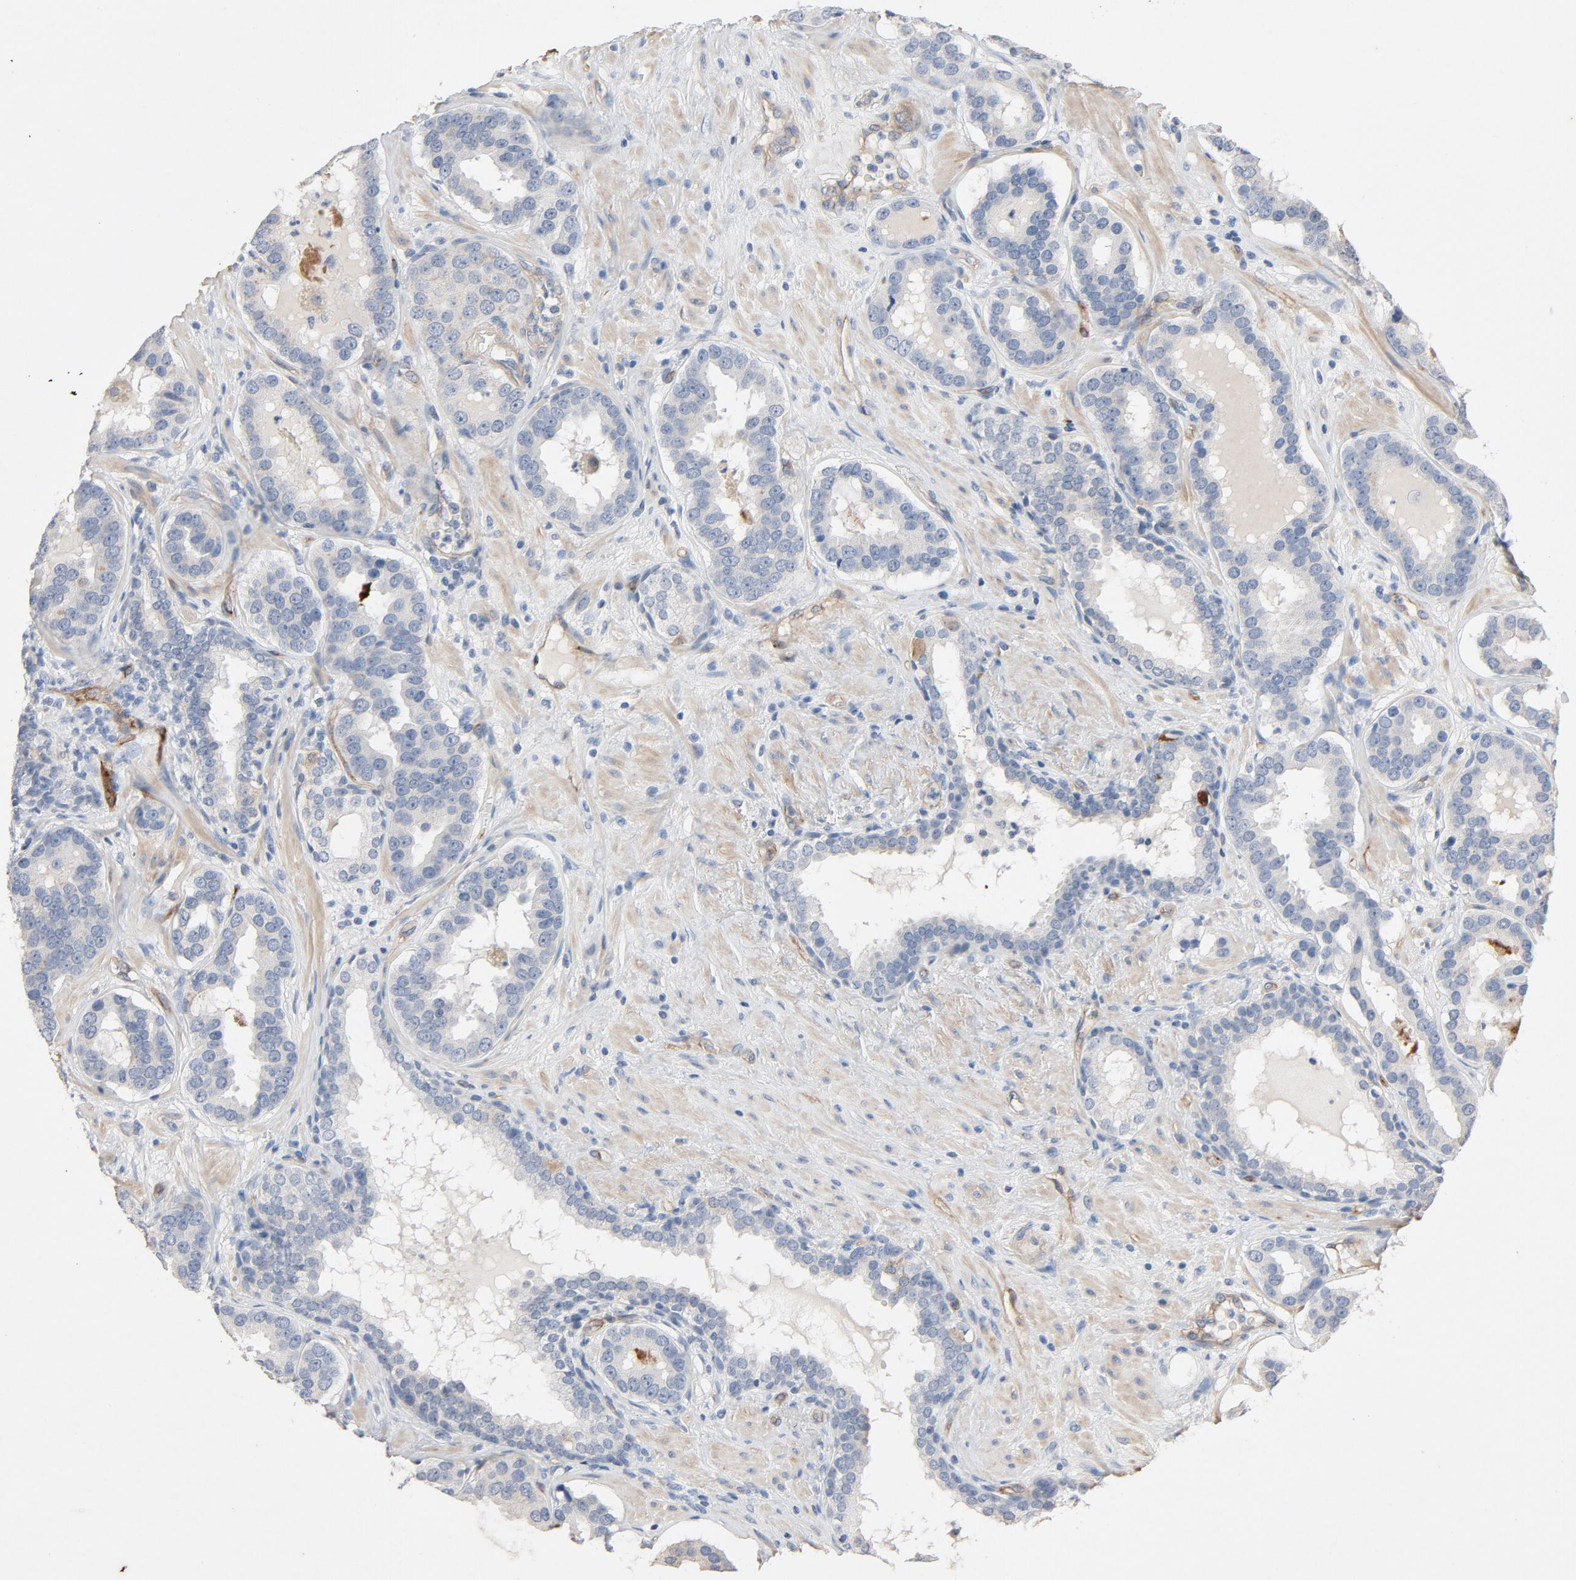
{"staining": {"intensity": "negative", "quantity": "none", "location": "none"}, "tissue": "prostate cancer", "cell_type": "Tumor cells", "image_type": "cancer", "snomed": [{"axis": "morphology", "description": "Adenocarcinoma, Low grade"}, {"axis": "topography", "description": "Prostate"}], "caption": "The image displays no staining of tumor cells in low-grade adenocarcinoma (prostate).", "gene": "KDR", "patient": {"sex": "male", "age": 59}}